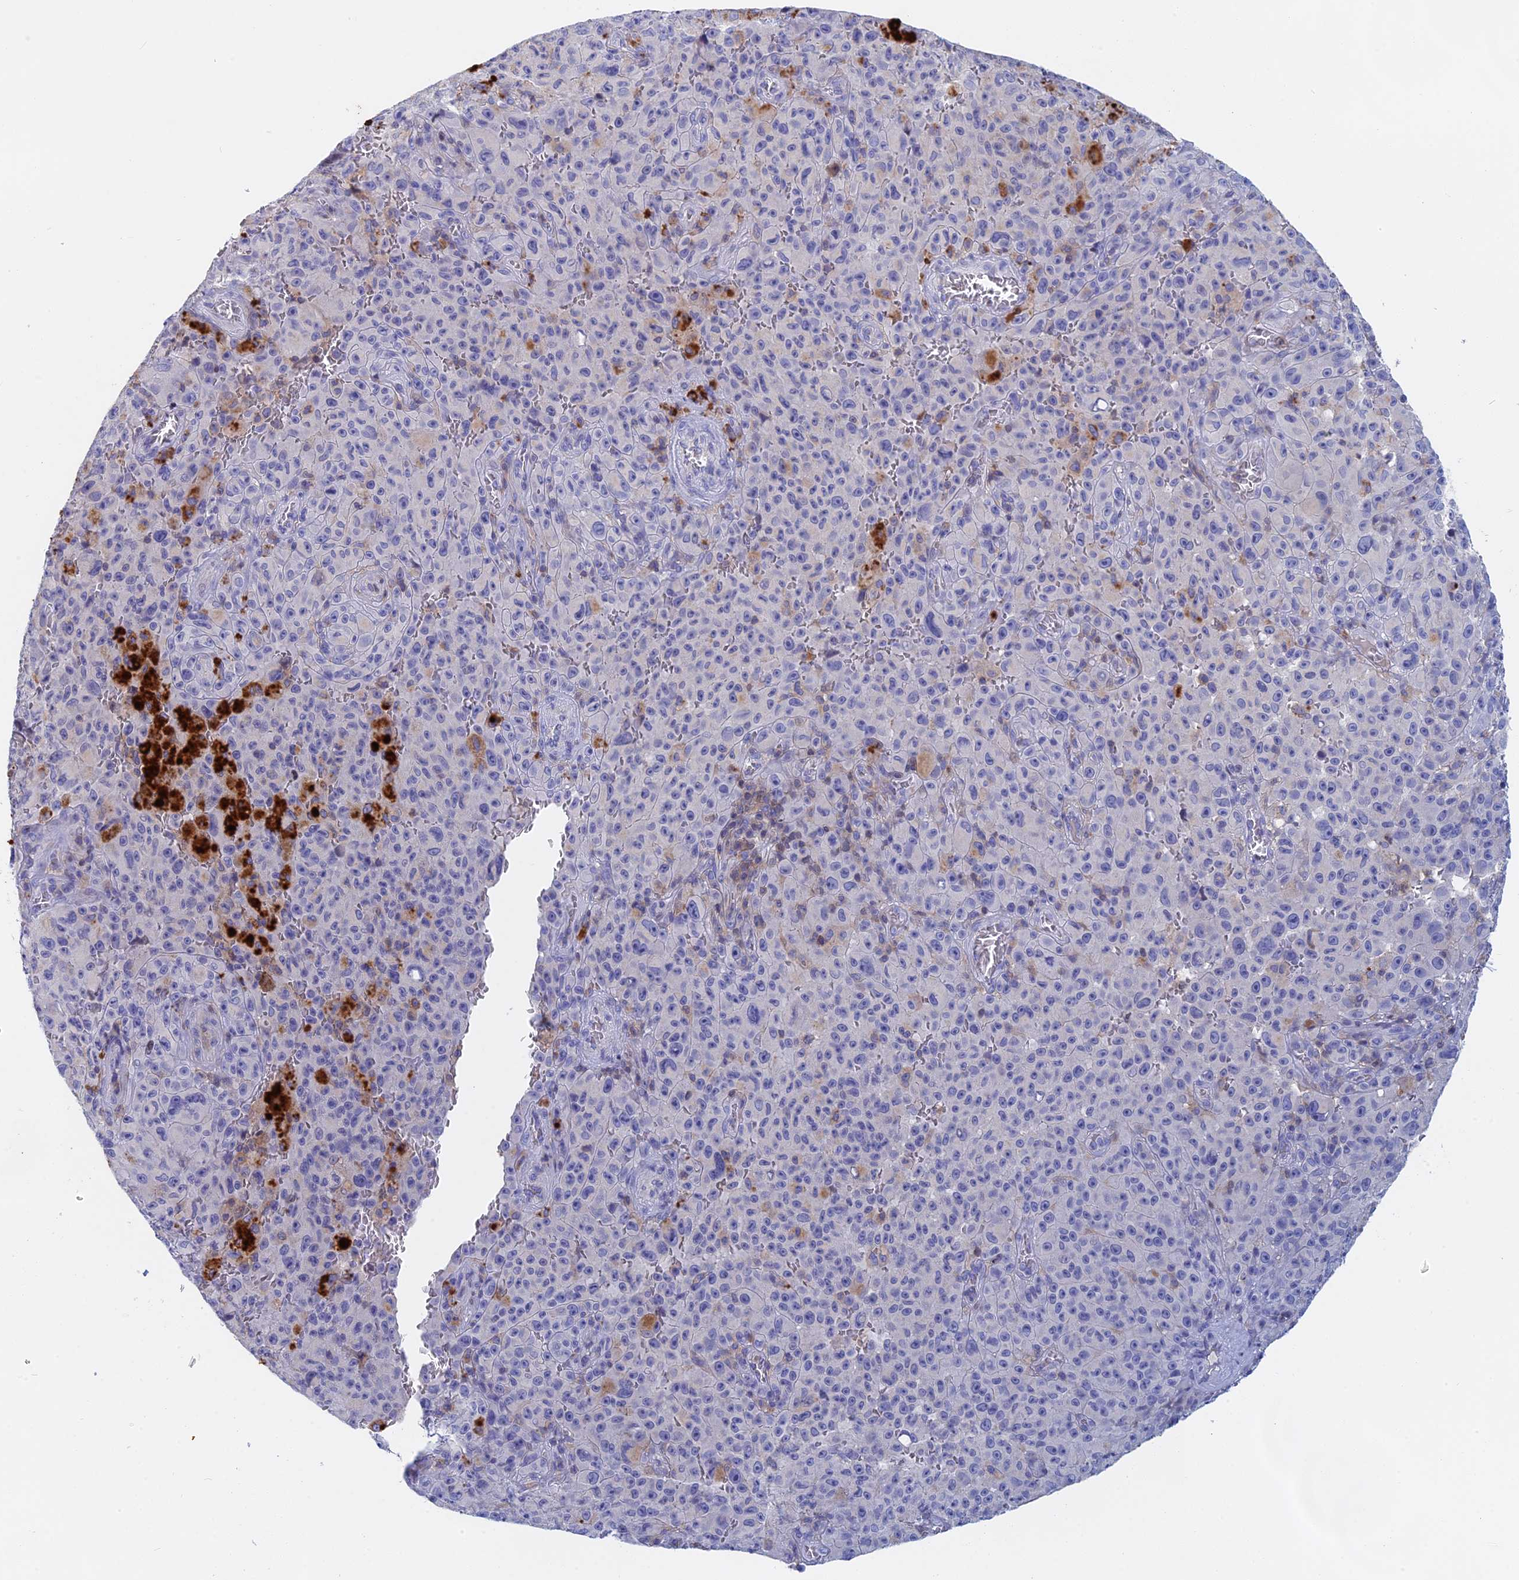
{"staining": {"intensity": "negative", "quantity": "none", "location": "none"}, "tissue": "melanoma", "cell_type": "Tumor cells", "image_type": "cancer", "snomed": [{"axis": "morphology", "description": "Malignant melanoma, NOS"}, {"axis": "topography", "description": "Skin"}], "caption": "An IHC micrograph of melanoma is shown. There is no staining in tumor cells of melanoma.", "gene": "ACP7", "patient": {"sex": "female", "age": 82}}